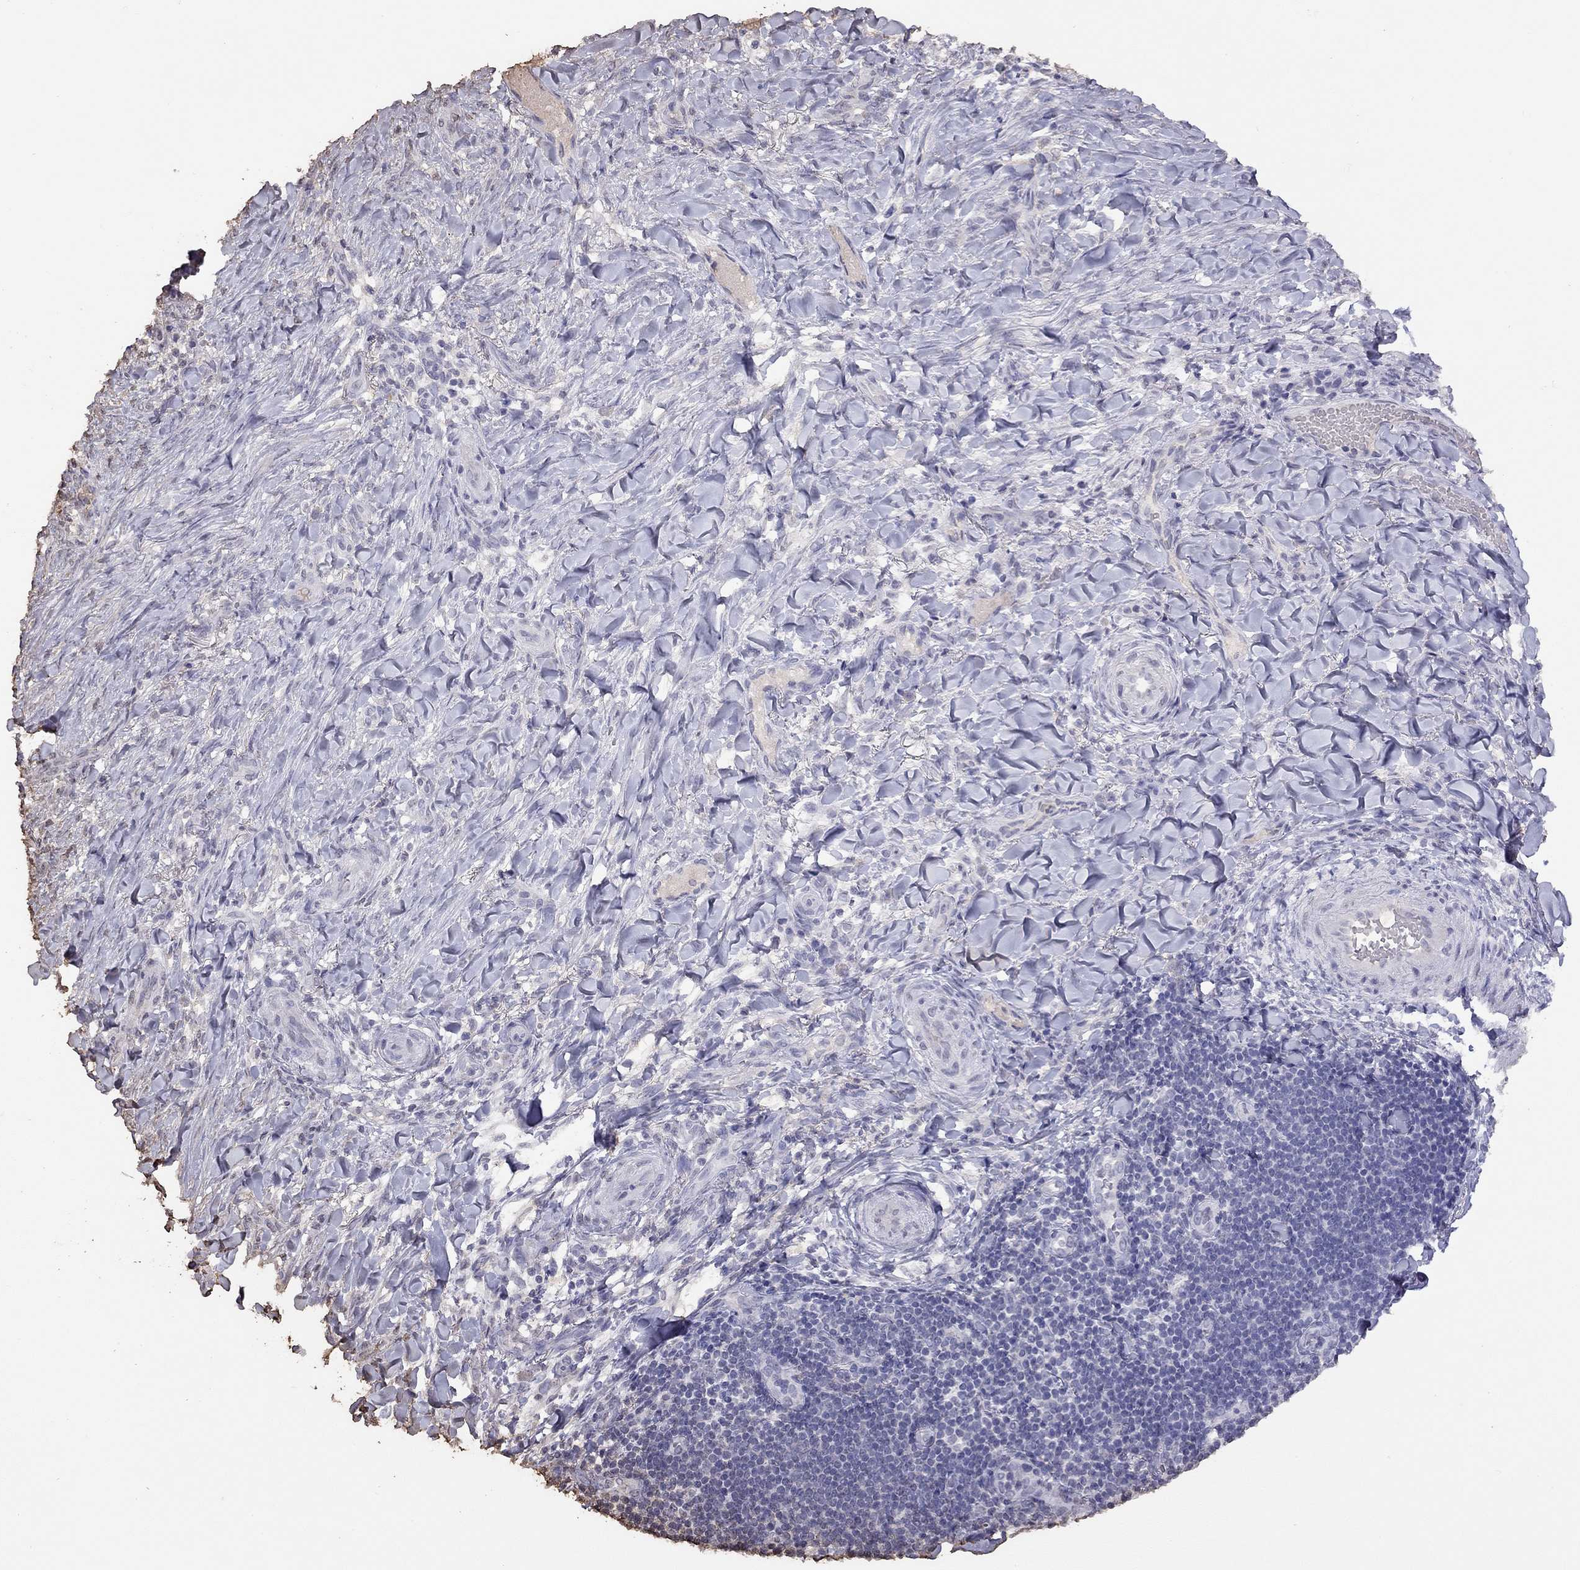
{"staining": {"intensity": "negative", "quantity": "none", "location": "none"}, "tissue": "skin cancer", "cell_type": "Tumor cells", "image_type": "cancer", "snomed": [{"axis": "morphology", "description": "Basal cell carcinoma"}, {"axis": "topography", "description": "Skin"}], "caption": "The photomicrograph demonstrates no staining of tumor cells in skin basal cell carcinoma. (DAB IHC, high magnification).", "gene": "SUN3", "patient": {"sex": "female", "age": 69}}